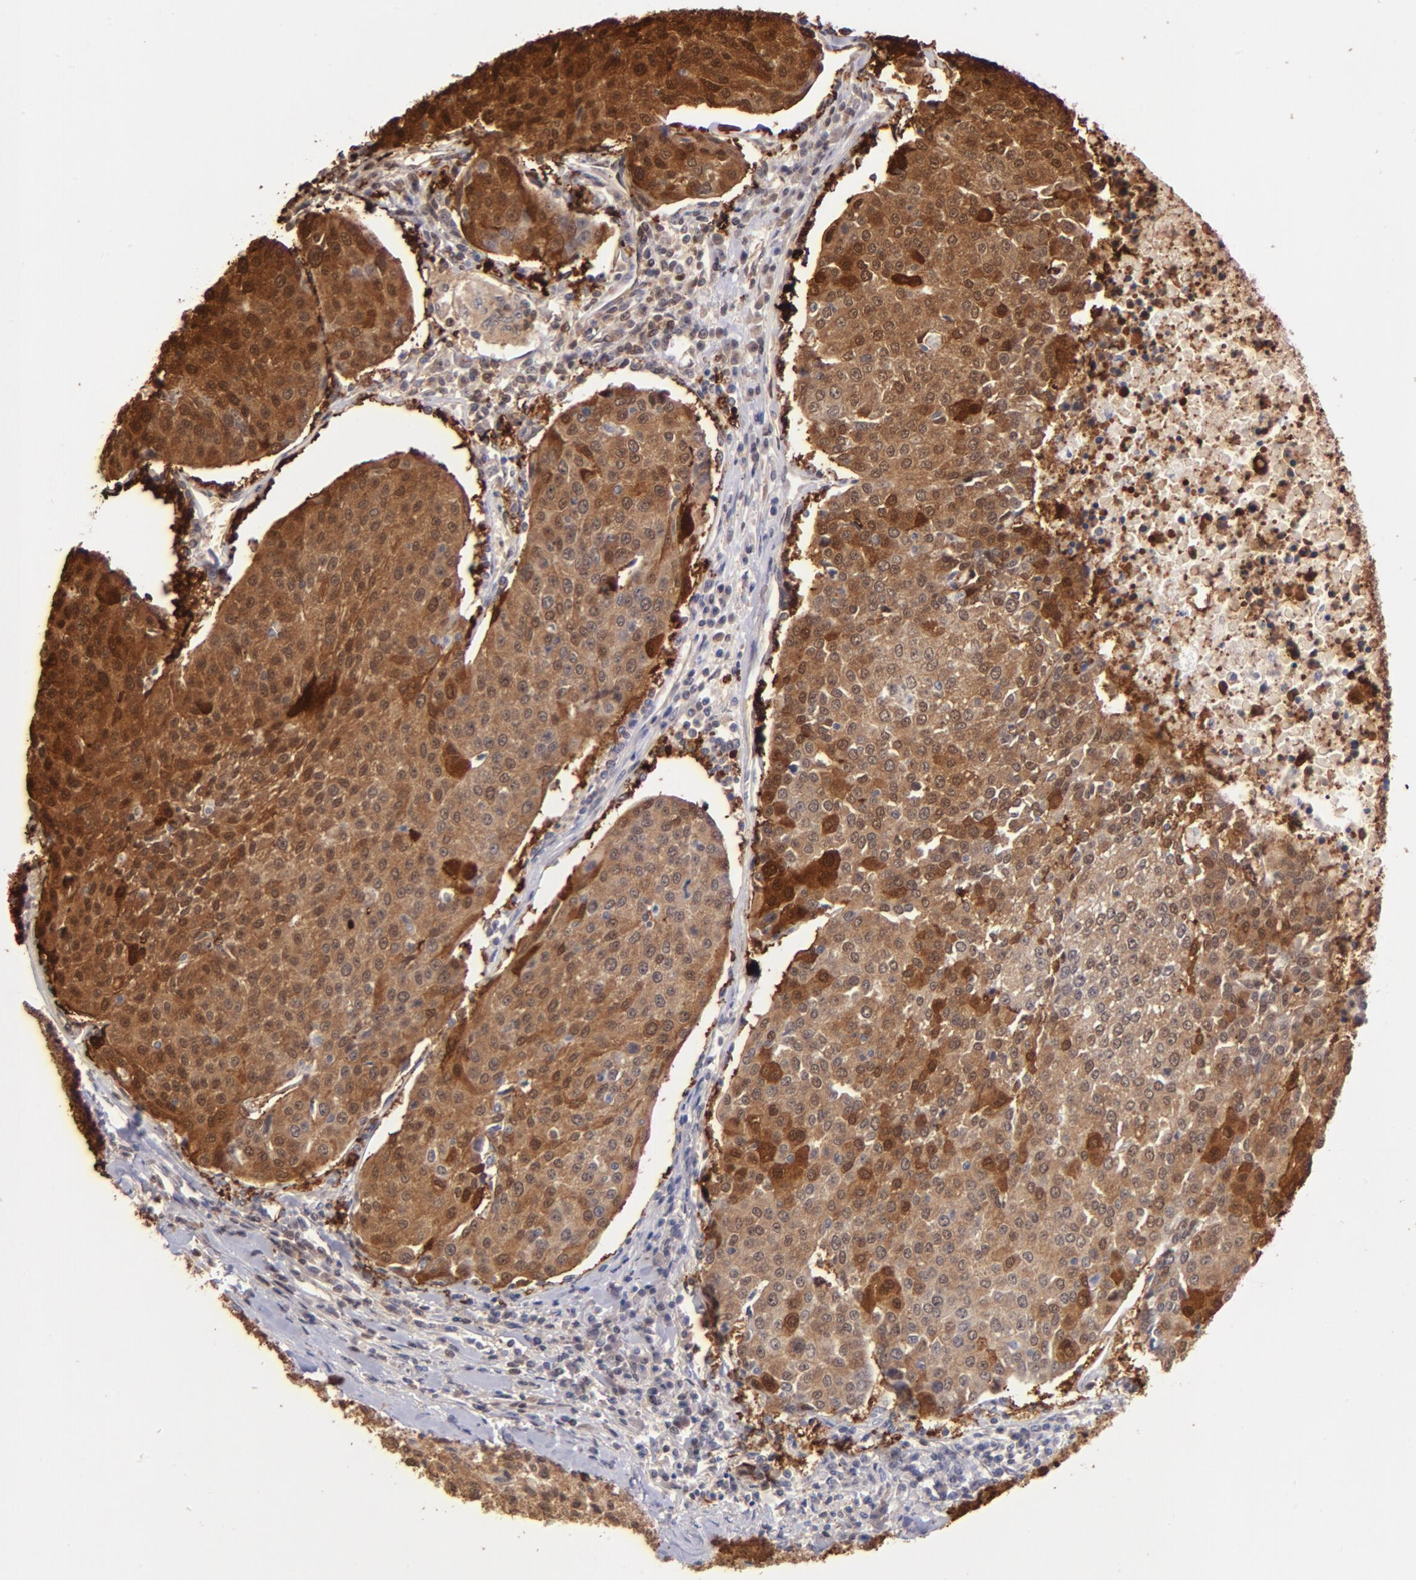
{"staining": {"intensity": "strong", "quantity": ">75%", "location": "cytoplasmic/membranous,nuclear"}, "tissue": "urothelial cancer", "cell_type": "Tumor cells", "image_type": "cancer", "snomed": [{"axis": "morphology", "description": "Urothelial carcinoma, High grade"}, {"axis": "topography", "description": "Urinary bladder"}], "caption": "Human high-grade urothelial carcinoma stained for a protein (brown) exhibits strong cytoplasmic/membranous and nuclear positive staining in about >75% of tumor cells.", "gene": "YWHAB", "patient": {"sex": "female", "age": 85}}